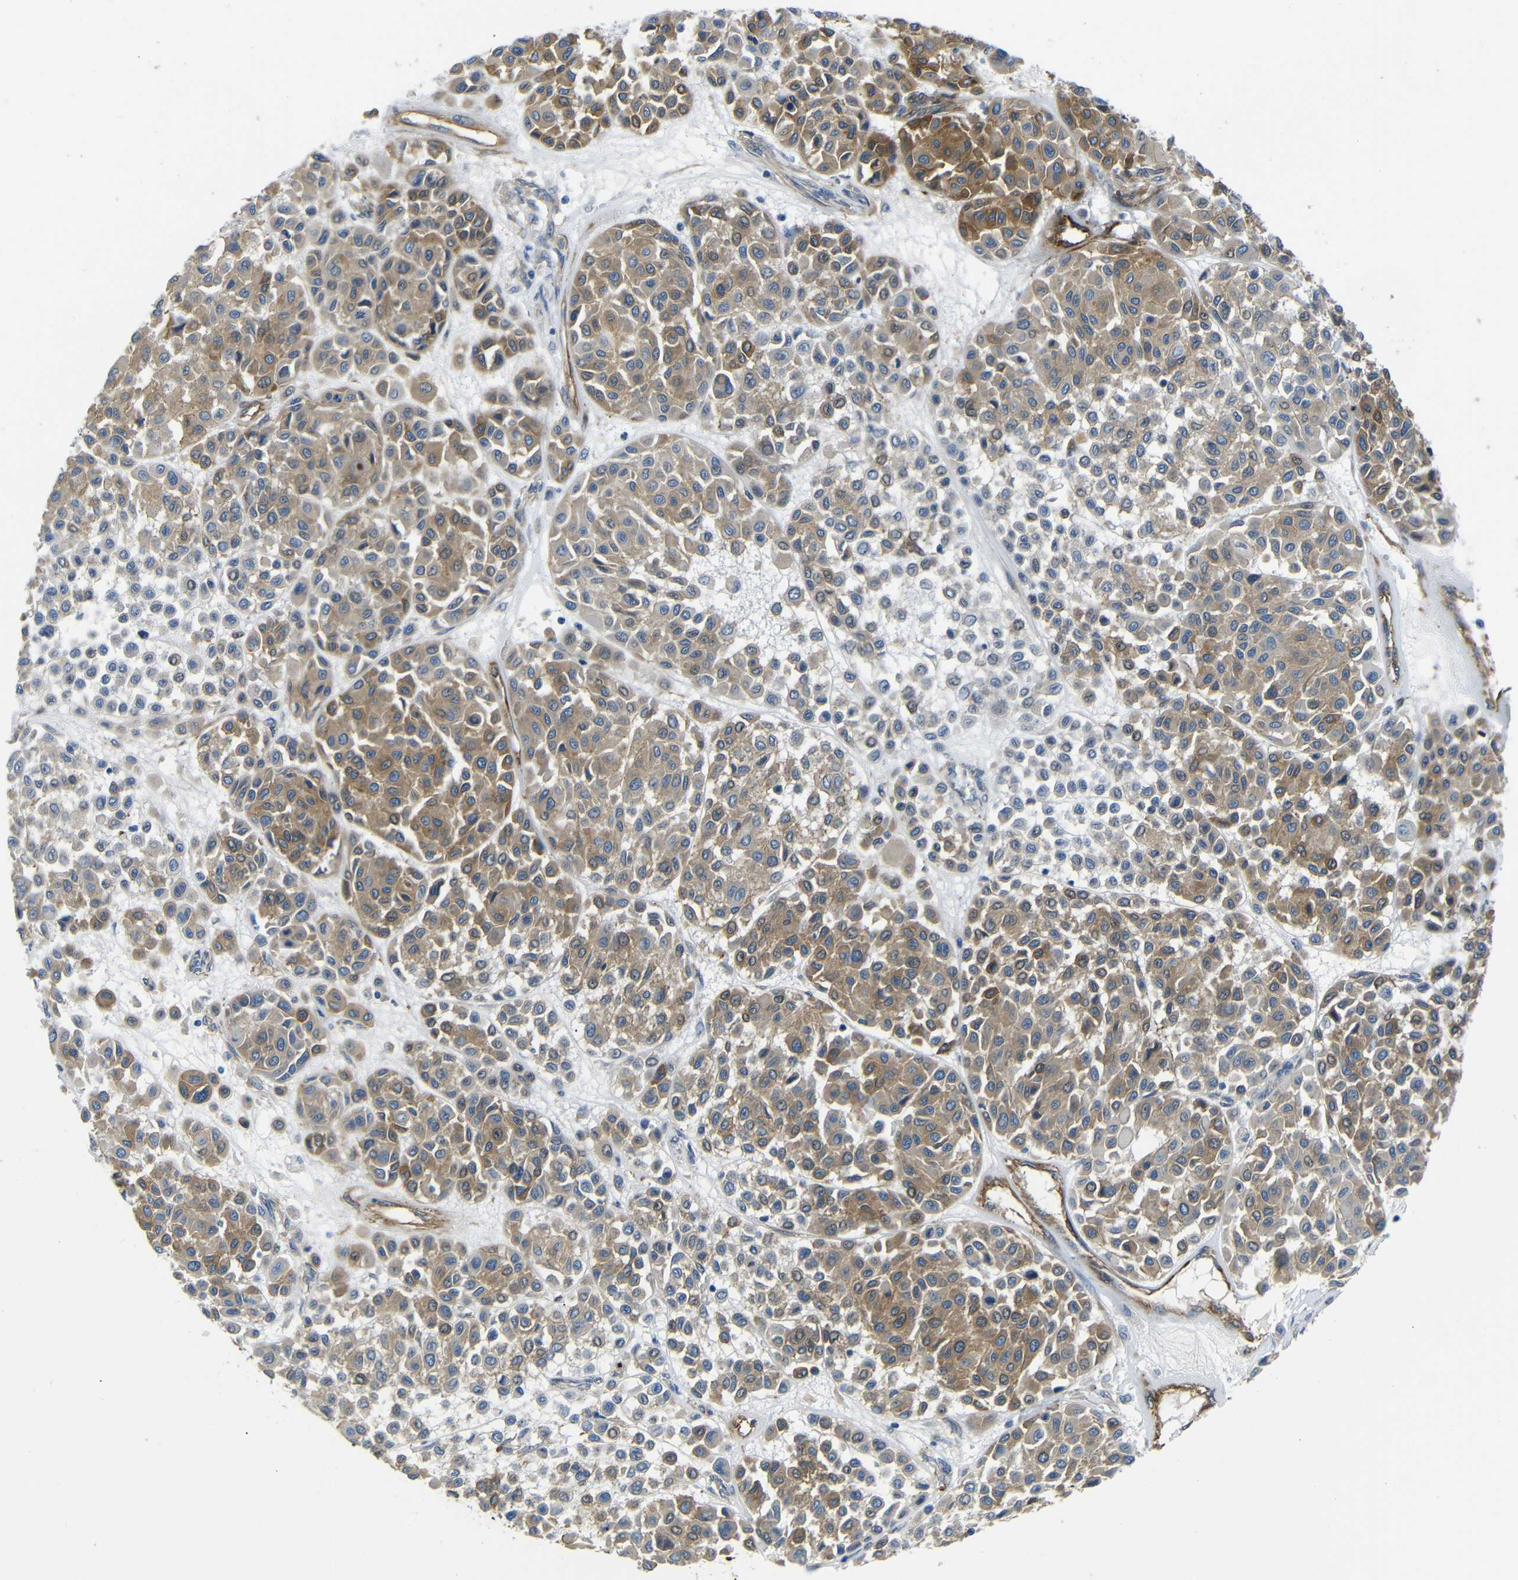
{"staining": {"intensity": "moderate", "quantity": ">75%", "location": "cytoplasmic/membranous"}, "tissue": "melanoma", "cell_type": "Tumor cells", "image_type": "cancer", "snomed": [{"axis": "morphology", "description": "Malignant melanoma, Metastatic site"}, {"axis": "topography", "description": "Soft tissue"}], "caption": "Immunohistochemistry (IHC) (DAB (3,3'-diaminobenzidine)) staining of malignant melanoma (metastatic site) shows moderate cytoplasmic/membranous protein staining in about >75% of tumor cells.", "gene": "MYO1B", "patient": {"sex": "male", "age": 41}}